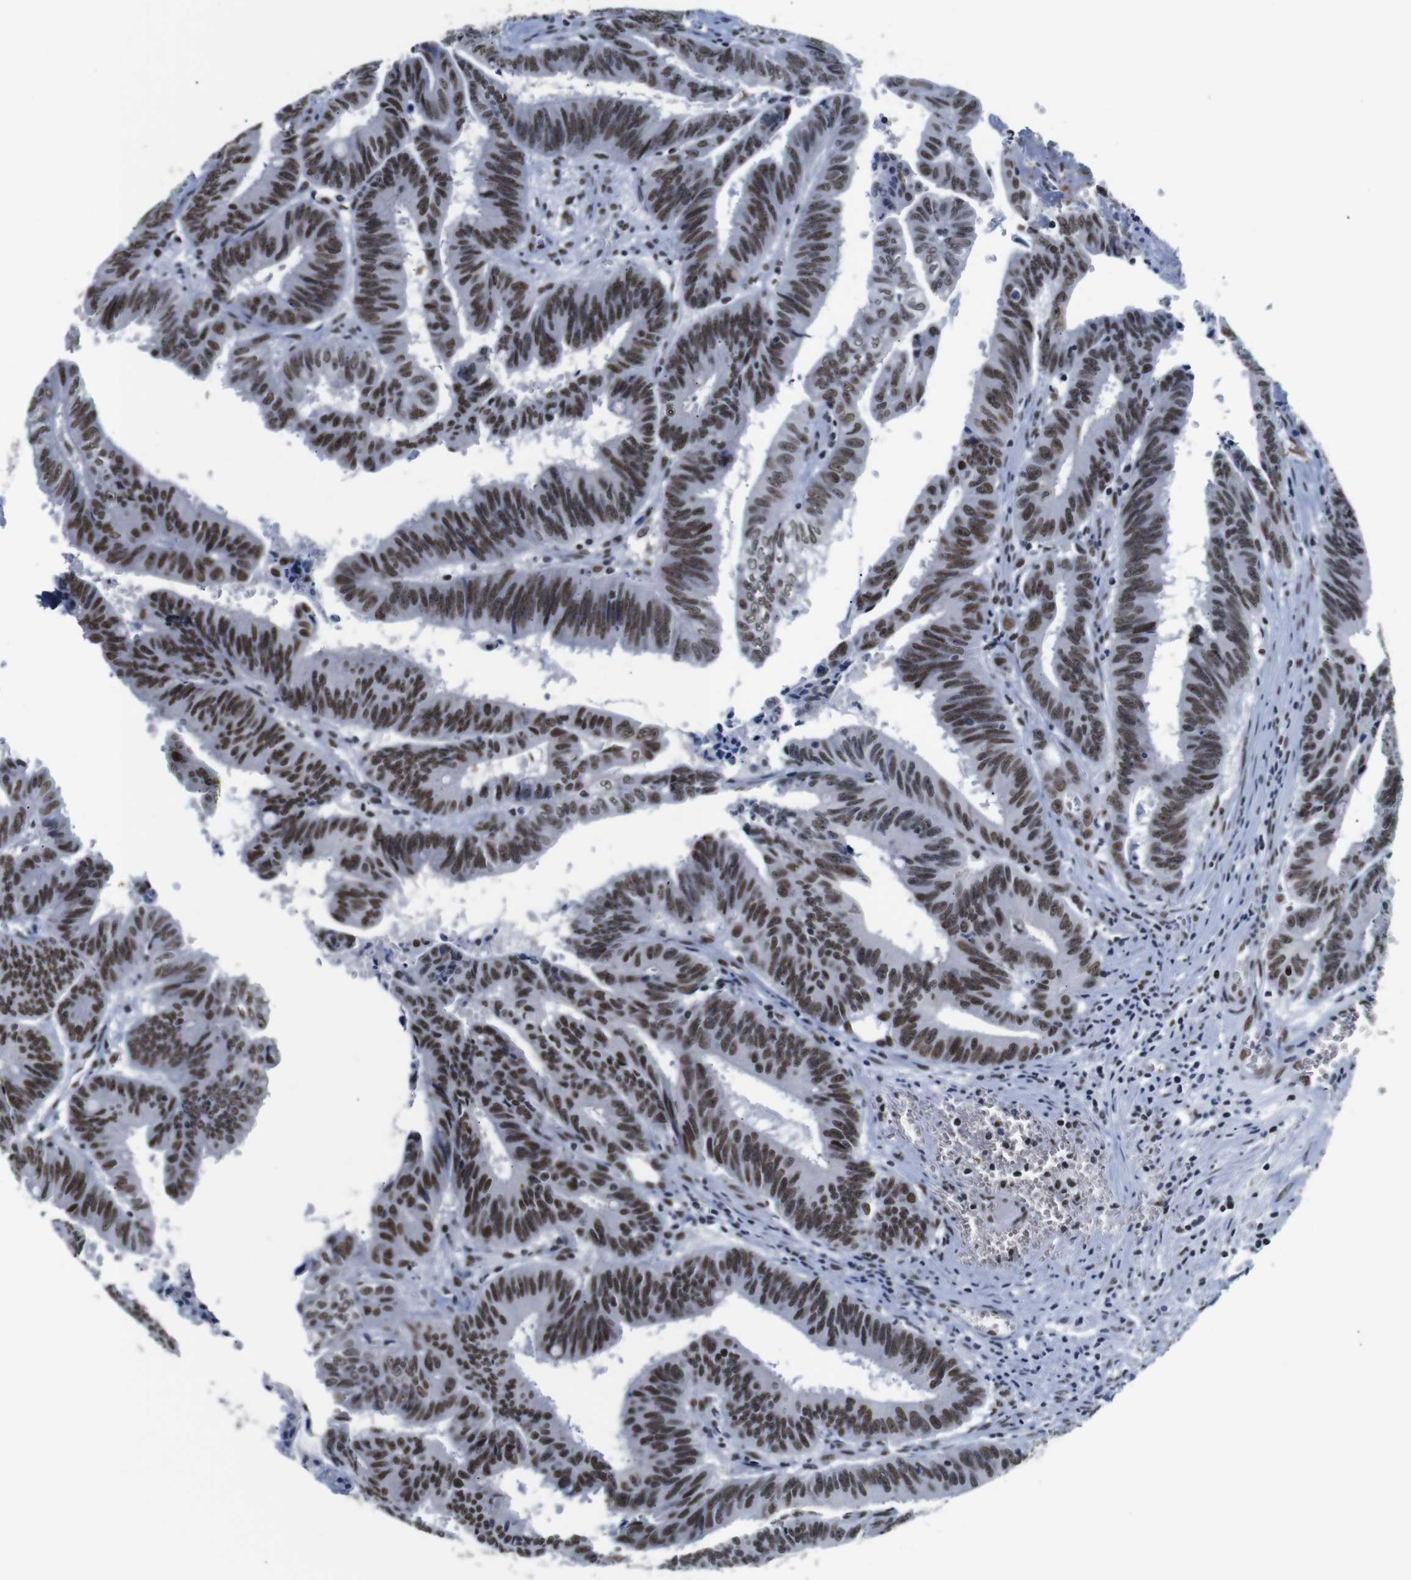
{"staining": {"intensity": "strong", "quantity": ">75%", "location": "nuclear"}, "tissue": "colorectal cancer", "cell_type": "Tumor cells", "image_type": "cancer", "snomed": [{"axis": "morphology", "description": "Adenocarcinoma, NOS"}, {"axis": "topography", "description": "Colon"}], "caption": "About >75% of tumor cells in colorectal adenocarcinoma reveal strong nuclear protein staining as visualized by brown immunohistochemical staining.", "gene": "ILDR2", "patient": {"sex": "male", "age": 45}}